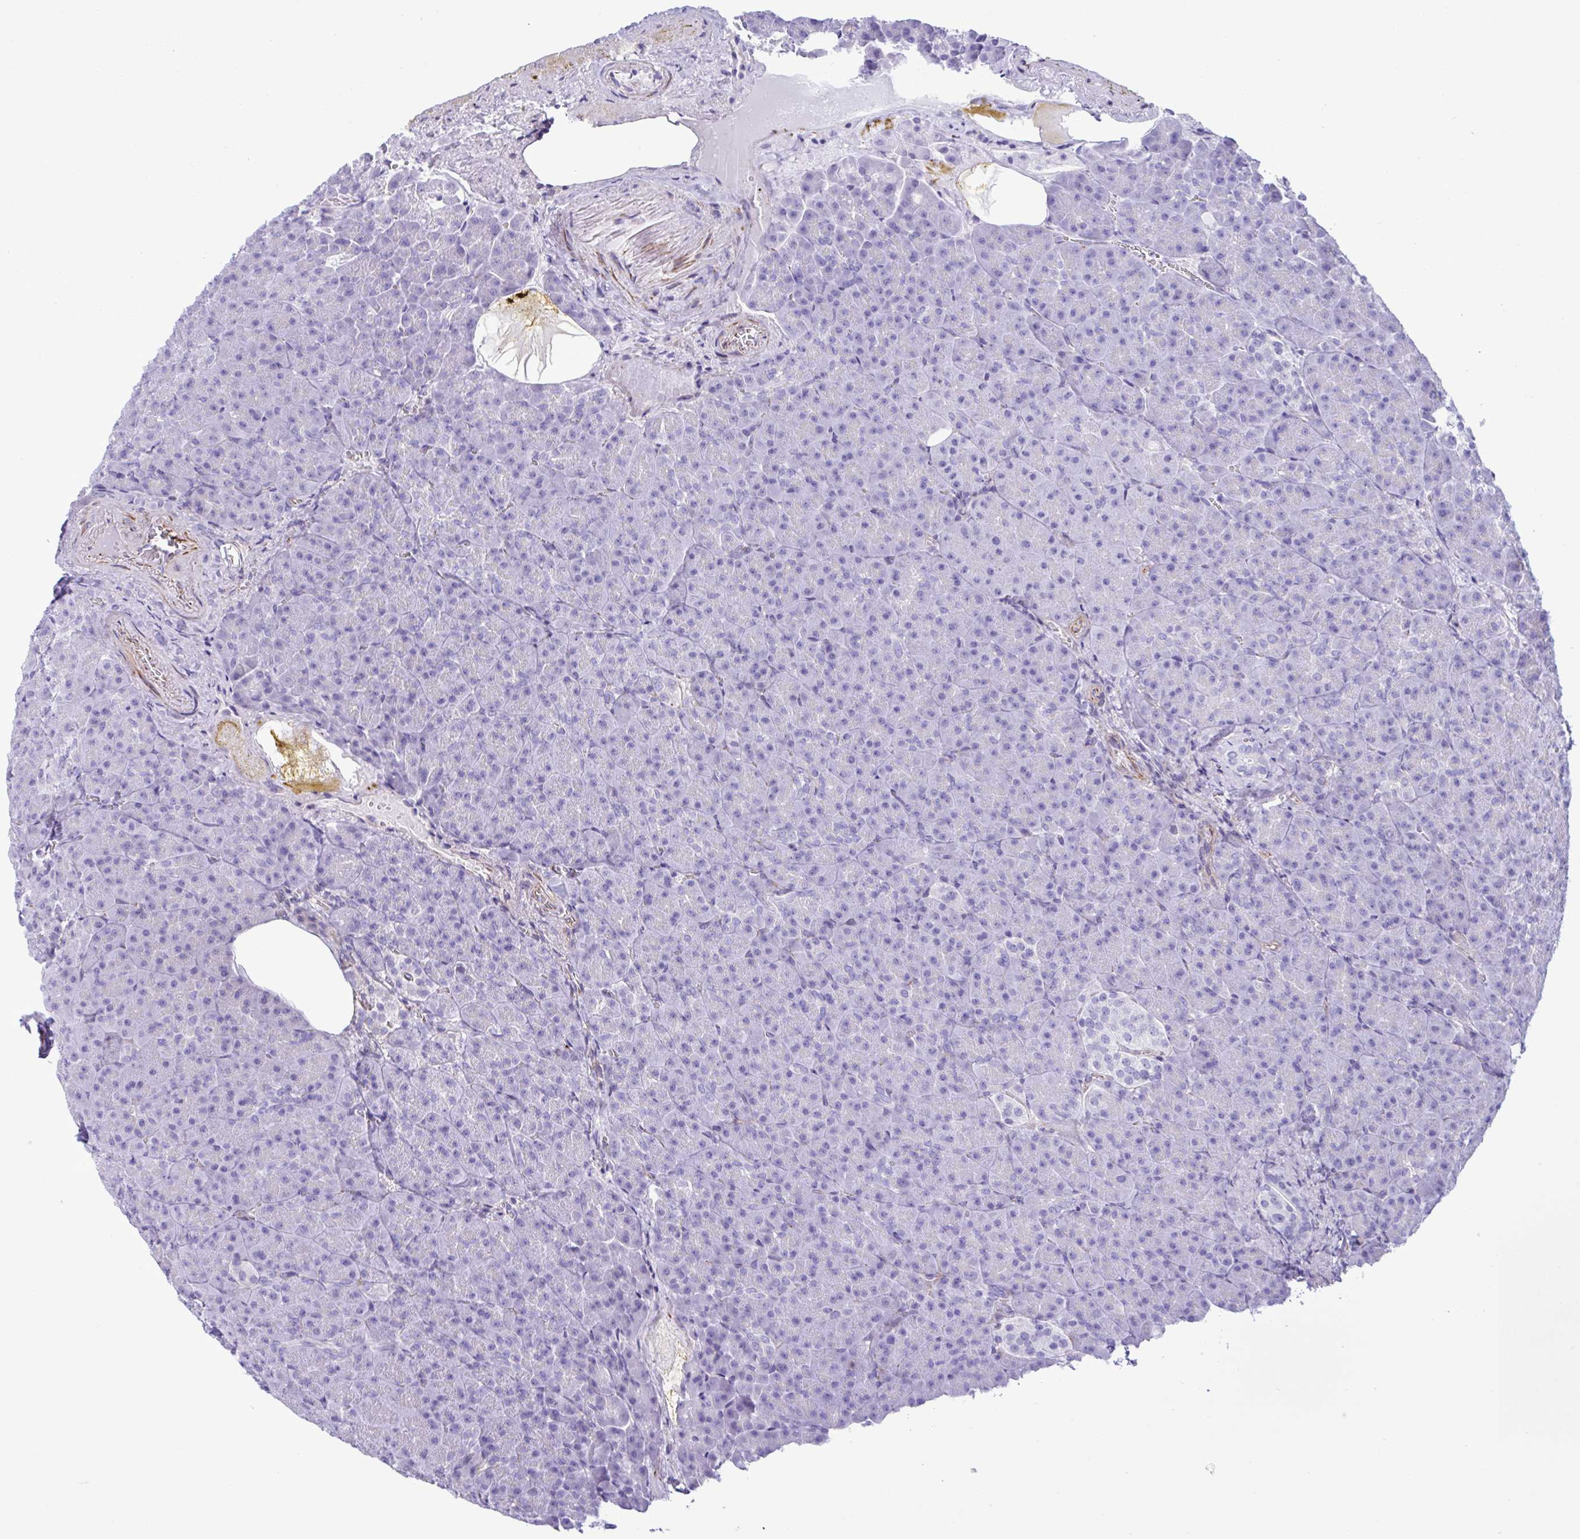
{"staining": {"intensity": "negative", "quantity": "none", "location": "none"}, "tissue": "pancreas", "cell_type": "Exocrine glandular cells", "image_type": "normal", "snomed": [{"axis": "morphology", "description": "Normal tissue, NOS"}, {"axis": "topography", "description": "Pancreas"}], "caption": "Immunohistochemistry of benign human pancreas demonstrates no positivity in exocrine glandular cells. (Brightfield microscopy of DAB immunohistochemistry at high magnification).", "gene": "SMAD5", "patient": {"sex": "female", "age": 74}}